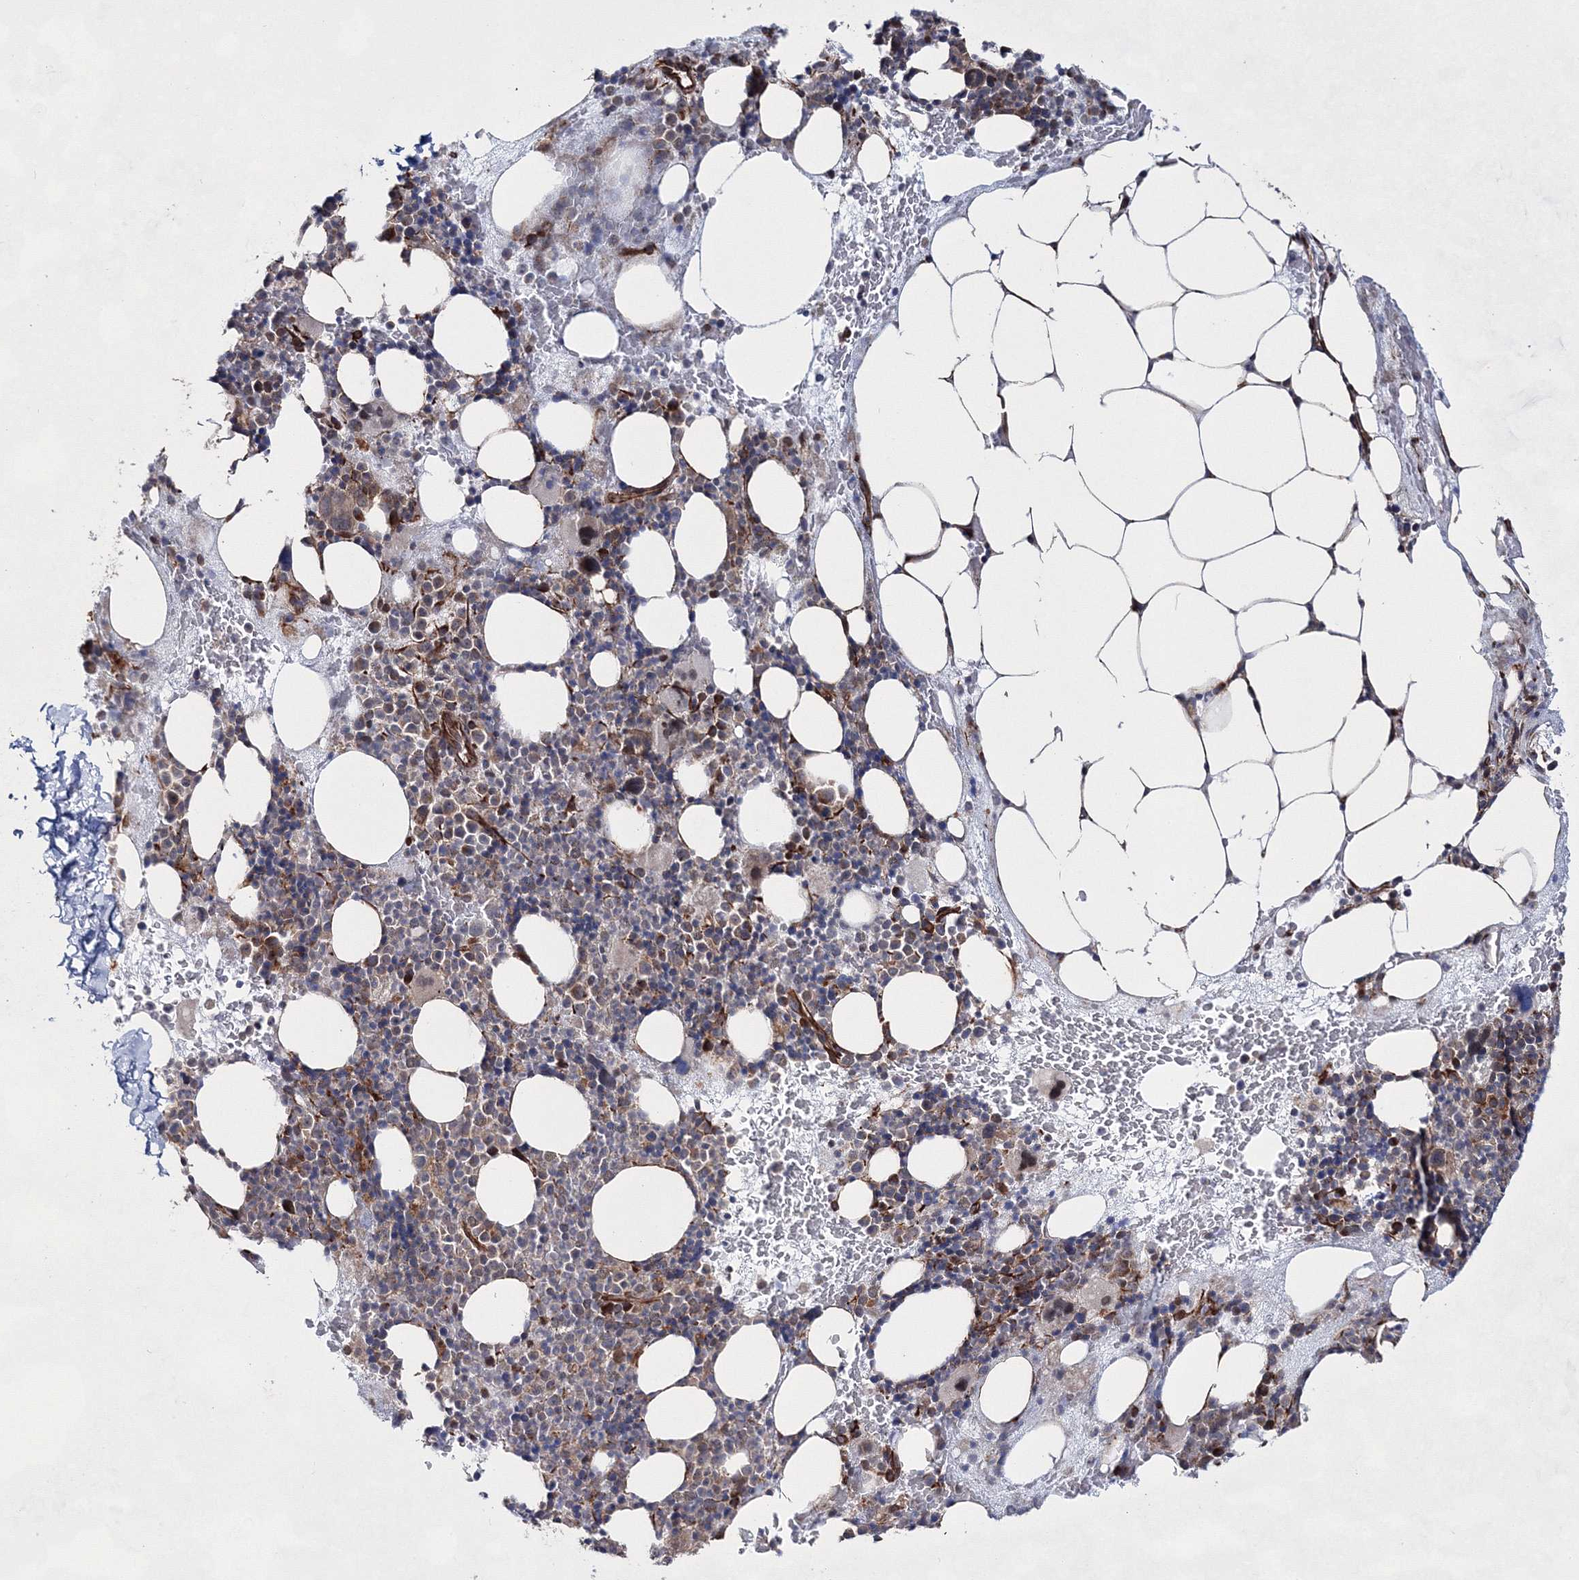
{"staining": {"intensity": "moderate", "quantity": "<25%", "location": "cytoplasmic/membranous"}, "tissue": "bone marrow", "cell_type": "Hematopoietic cells", "image_type": "normal", "snomed": [{"axis": "morphology", "description": "Normal tissue, NOS"}, {"axis": "topography", "description": "Bone marrow"}], "caption": "Bone marrow stained with DAB (3,3'-diaminobenzidine) immunohistochemistry reveals low levels of moderate cytoplasmic/membranous expression in about <25% of hematopoietic cells. Nuclei are stained in blue.", "gene": "SNIP1", "patient": {"sex": "male", "age": 89}}